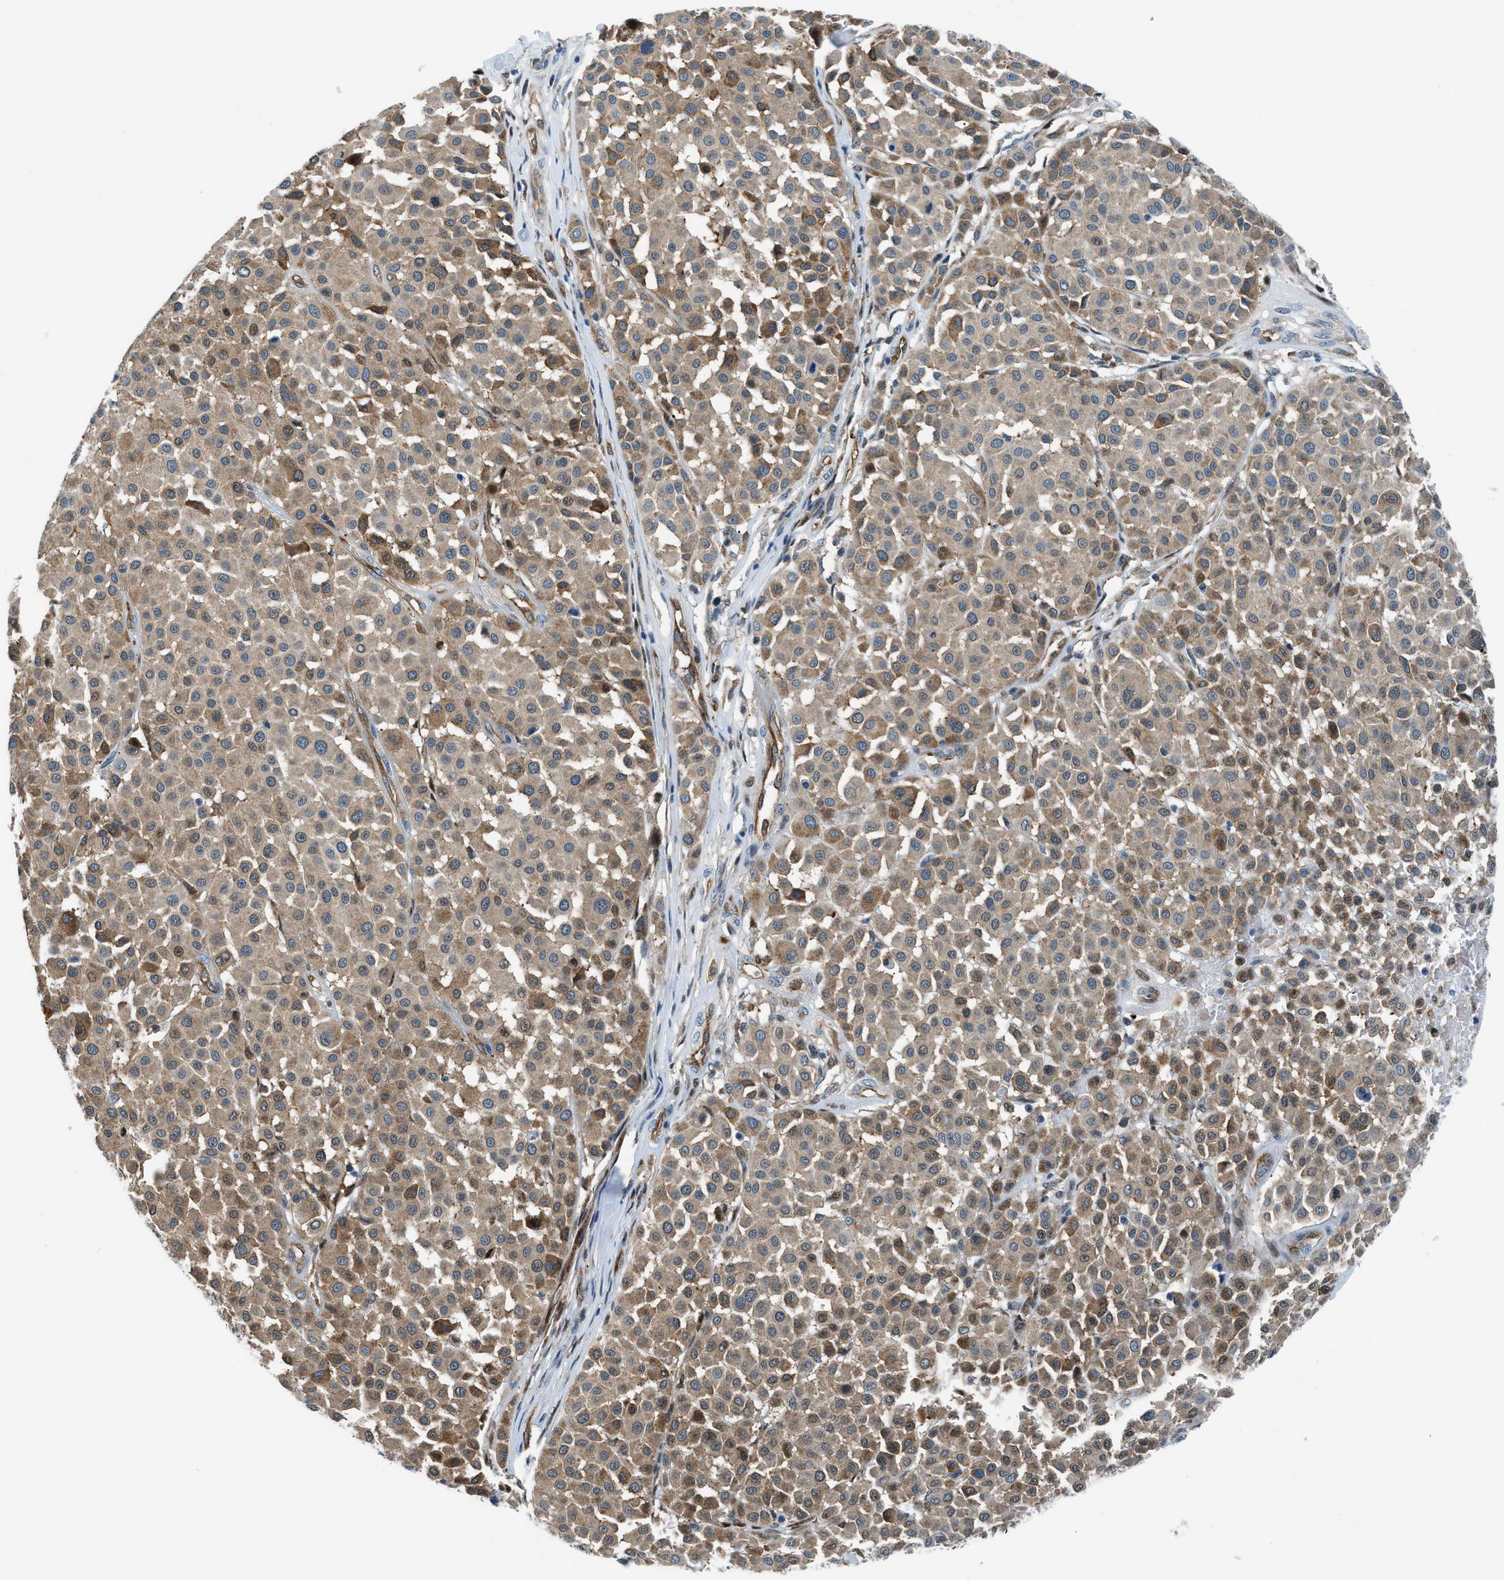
{"staining": {"intensity": "moderate", "quantity": ">75%", "location": "cytoplasmic/membranous"}, "tissue": "melanoma", "cell_type": "Tumor cells", "image_type": "cancer", "snomed": [{"axis": "morphology", "description": "Malignant melanoma, Metastatic site"}, {"axis": "topography", "description": "Soft tissue"}], "caption": "Protein analysis of malignant melanoma (metastatic site) tissue demonstrates moderate cytoplasmic/membranous positivity in about >75% of tumor cells. (brown staining indicates protein expression, while blue staining denotes nuclei).", "gene": "YWHAE", "patient": {"sex": "male", "age": 41}}